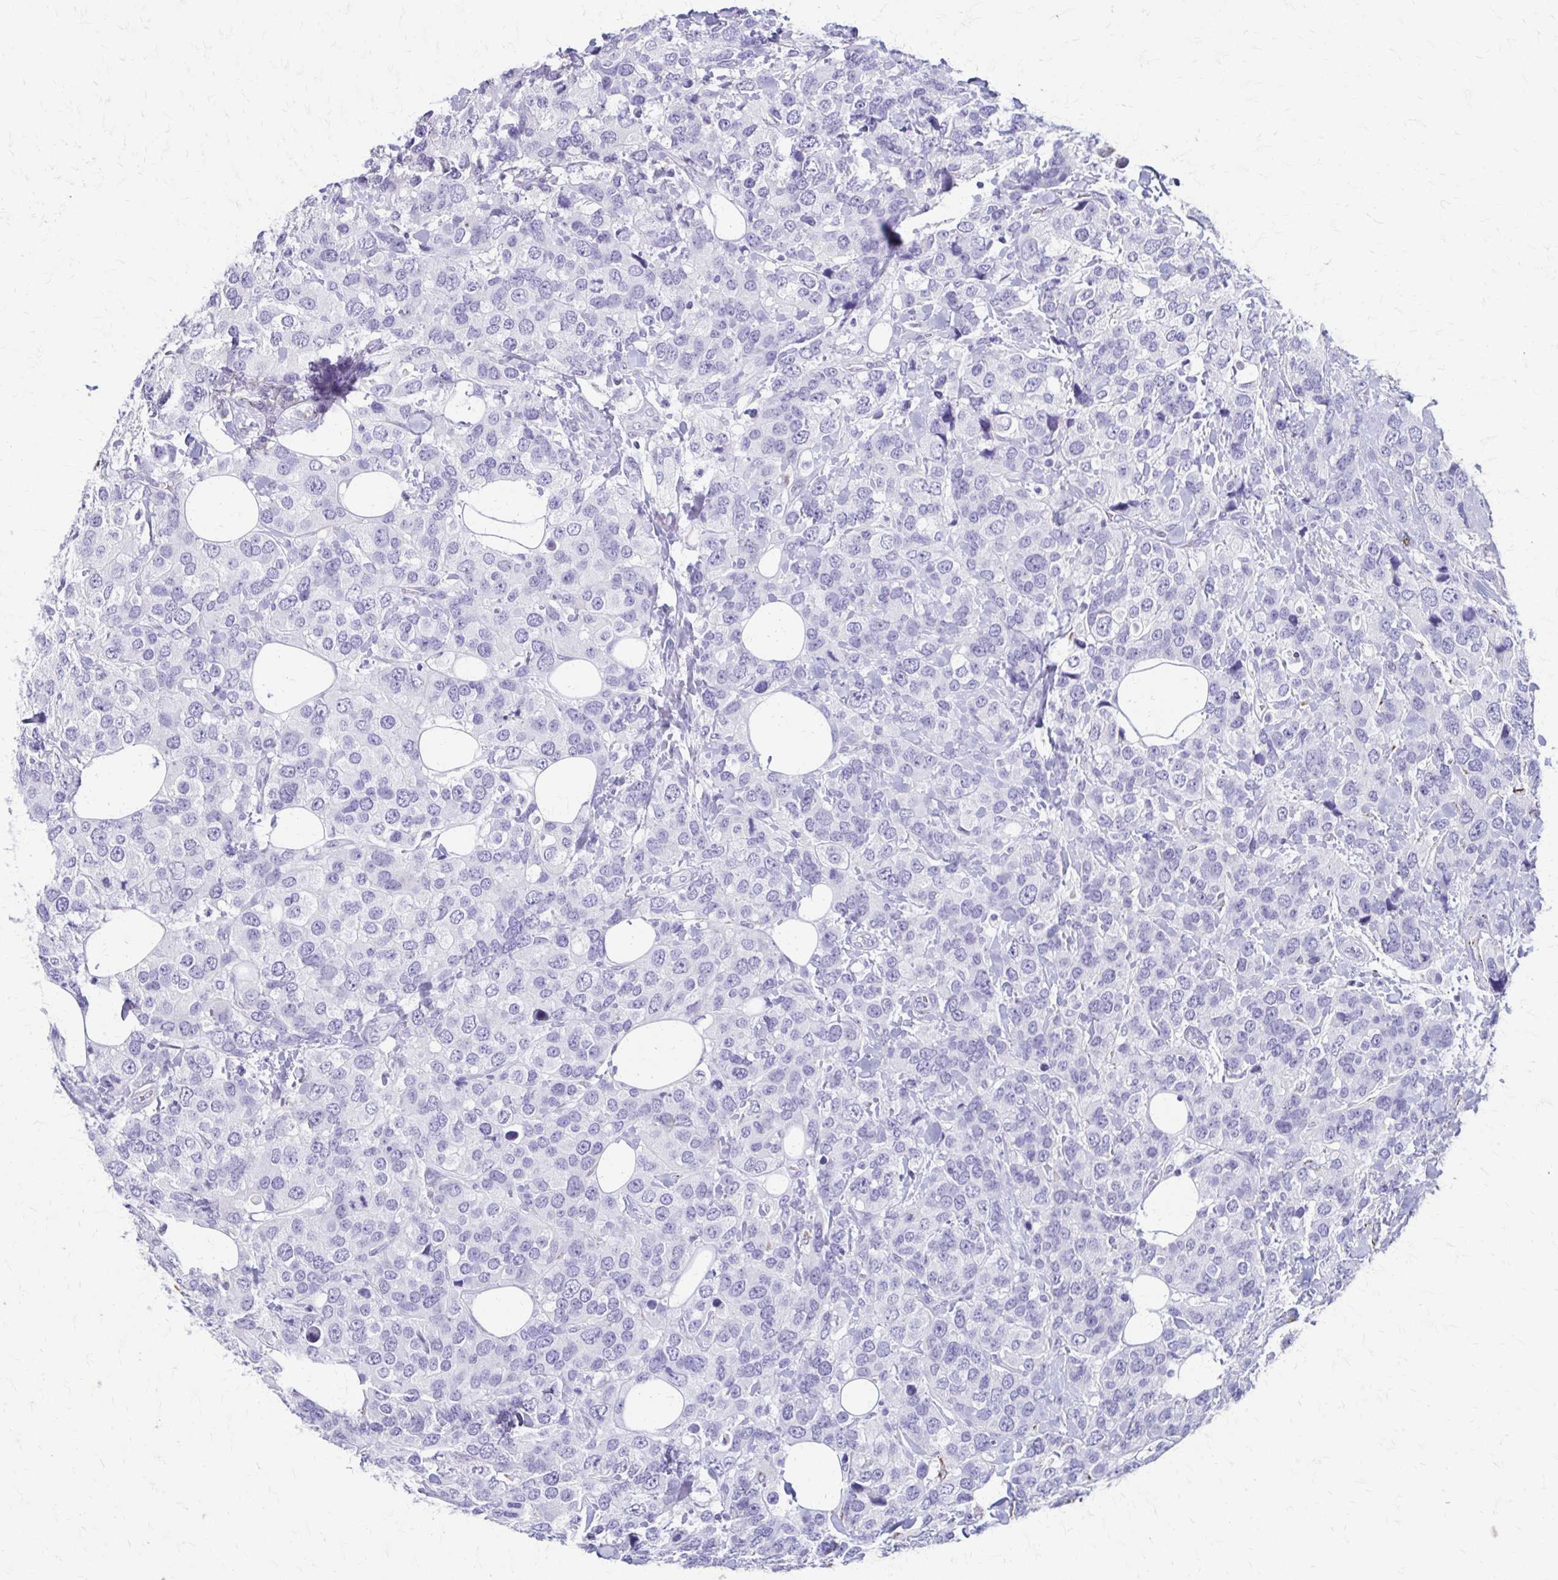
{"staining": {"intensity": "negative", "quantity": "none", "location": "none"}, "tissue": "breast cancer", "cell_type": "Tumor cells", "image_type": "cancer", "snomed": [{"axis": "morphology", "description": "Lobular carcinoma"}, {"axis": "topography", "description": "Breast"}], "caption": "The micrograph reveals no staining of tumor cells in breast cancer.", "gene": "ZSCAN5B", "patient": {"sex": "female", "age": 59}}